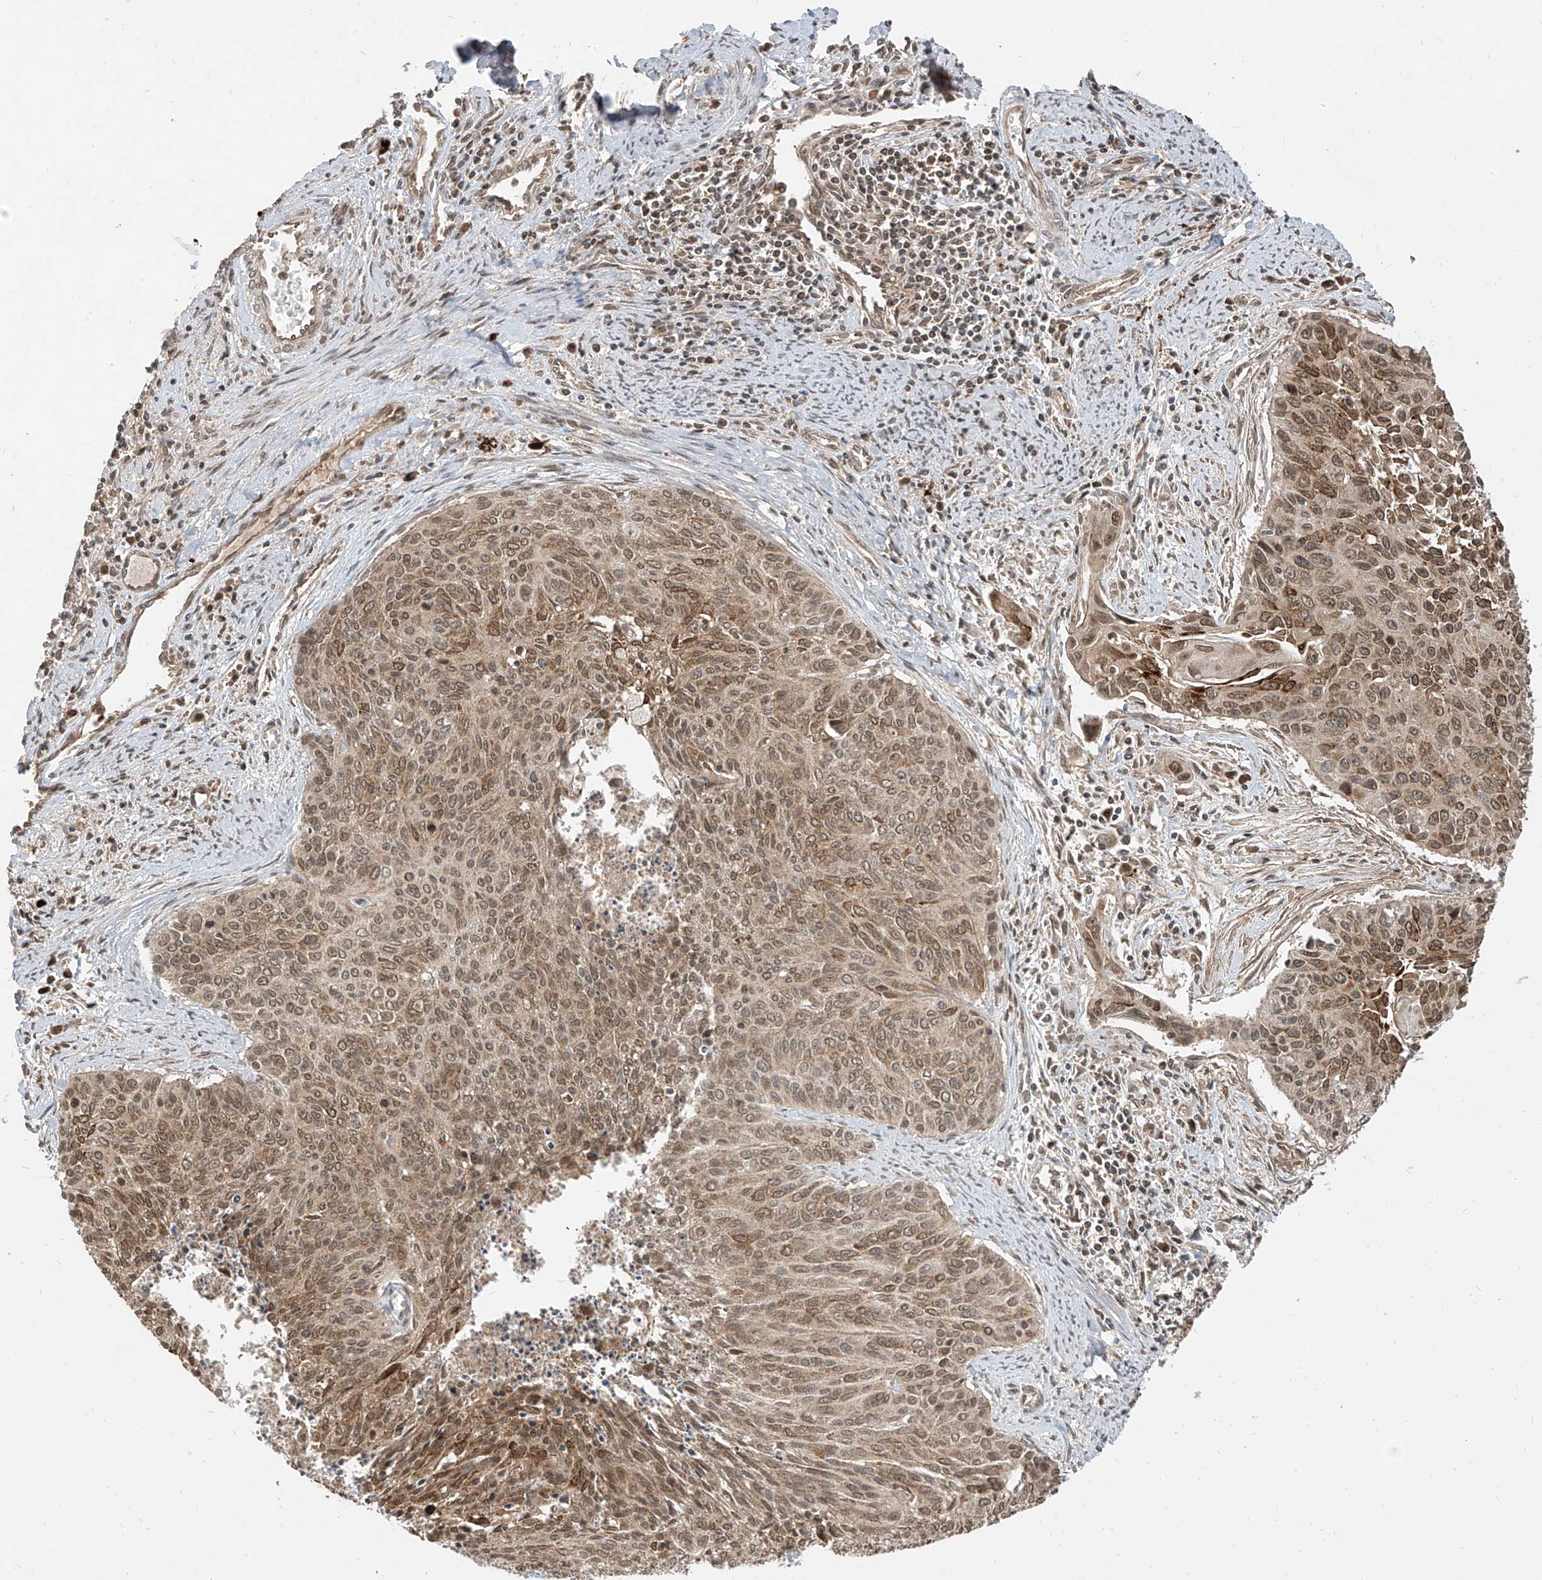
{"staining": {"intensity": "moderate", "quantity": ">75%", "location": "cytoplasmic/membranous,nuclear"}, "tissue": "cervical cancer", "cell_type": "Tumor cells", "image_type": "cancer", "snomed": [{"axis": "morphology", "description": "Squamous cell carcinoma, NOS"}, {"axis": "topography", "description": "Cervix"}], "caption": "The immunohistochemical stain shows moderate cytoplasmic/membranous and nuclear staining in tumor cells of cervical cancer tissue.", "gene": "LCOR", "patient": {"sex": "female", "age": 55}}